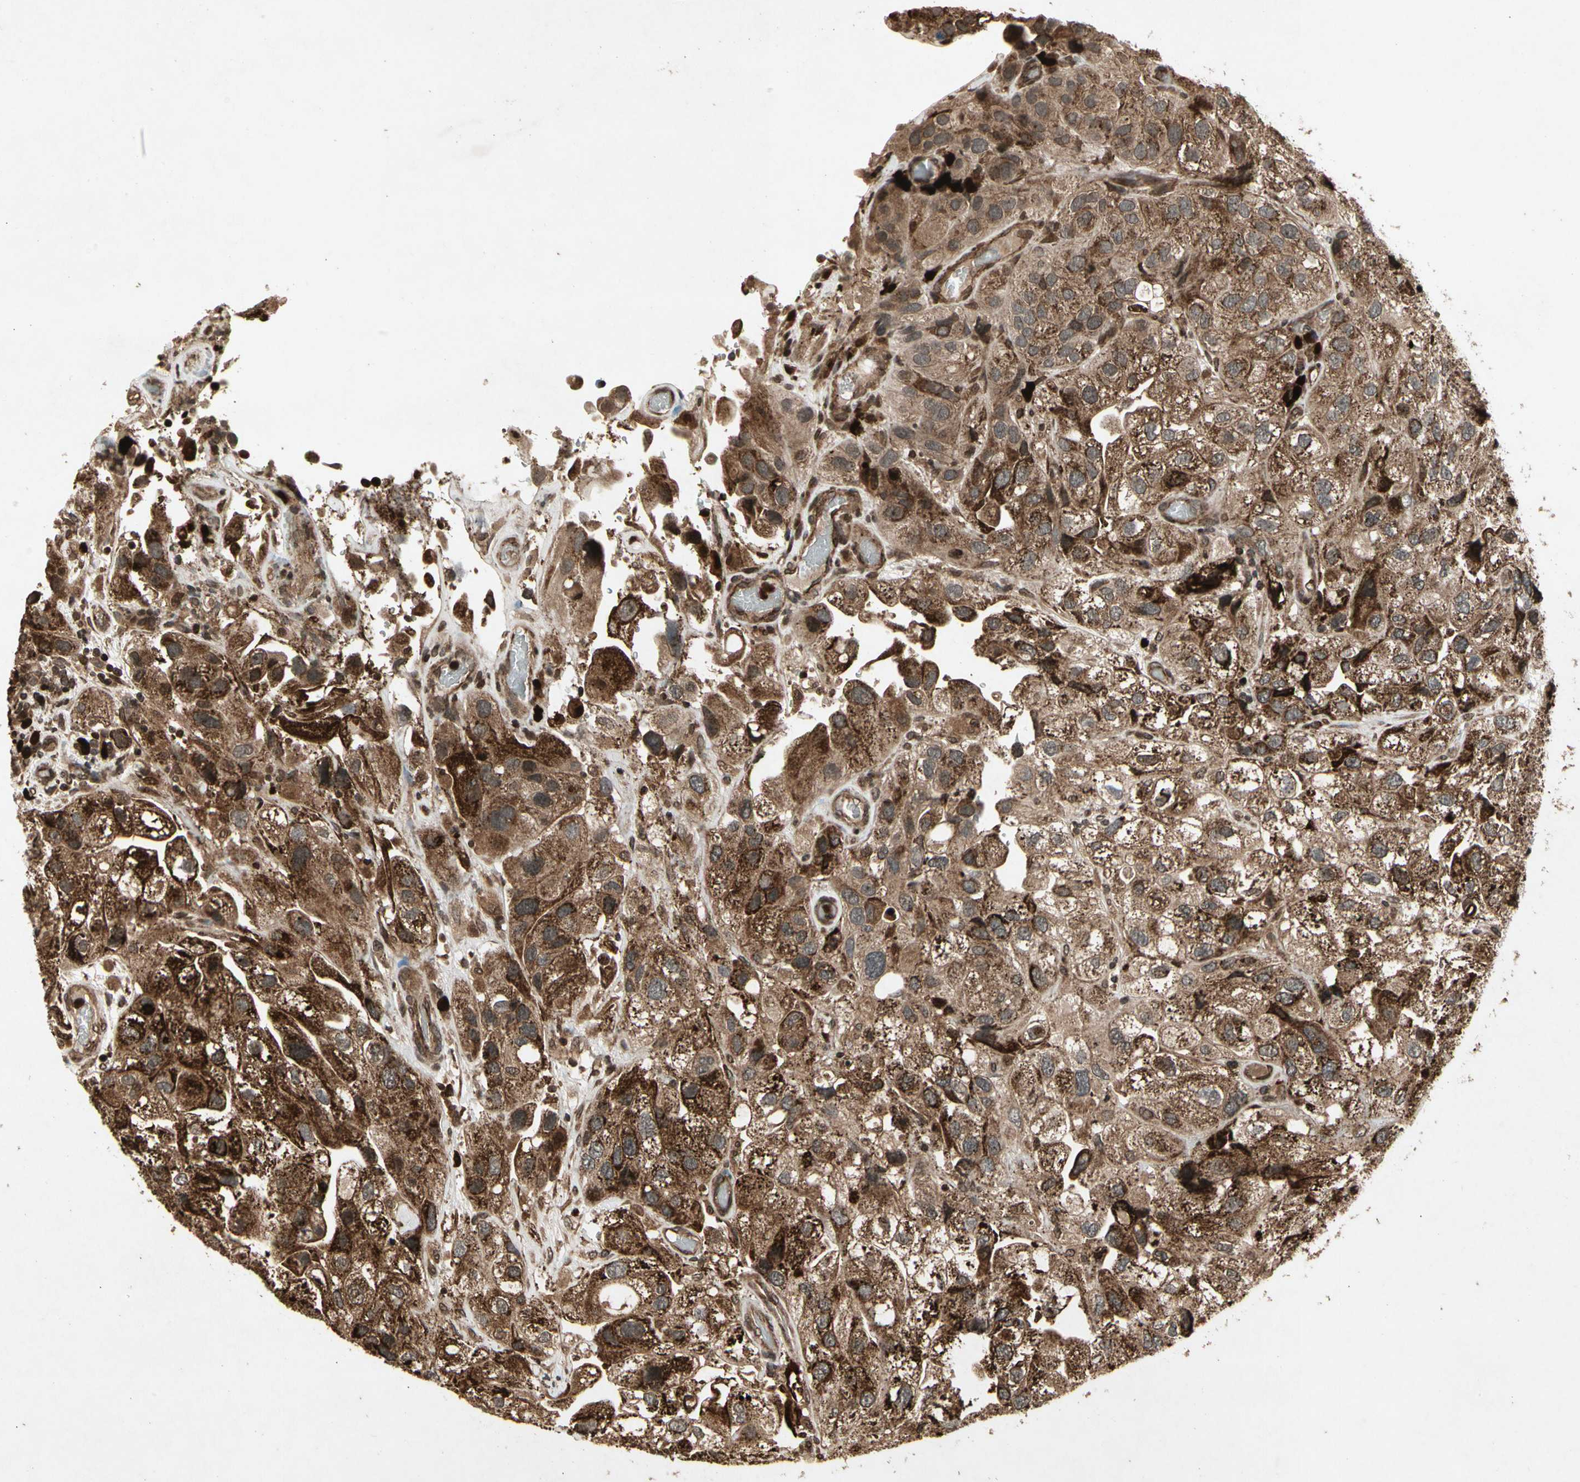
{"staining": {"intensity": "strong", "quantity": ">75%", "location": "cytoplasmic/membranous"}, "tissue": "urothelial cancer", "cell_type": "Tumor cells", "image_type": "cancer", "snomed": [{"axis": "morphology", "description": "Urothelial carcinoma, High grade"}, {"axis": "topography", "description": "Urinary bladder"}], "caption": "Protein staining shows strong cytoplasmic/membranous staining in approximately >75% of tumor cells in urothelial cancer. Using DAB (3,3'-diaminobenzidine) (brown) and hematoxylin (blue) stains, captured at high magnification using brightfield microscopy.", "gene": "GLRX", "patient": {"sex": "female", "age": 64}}